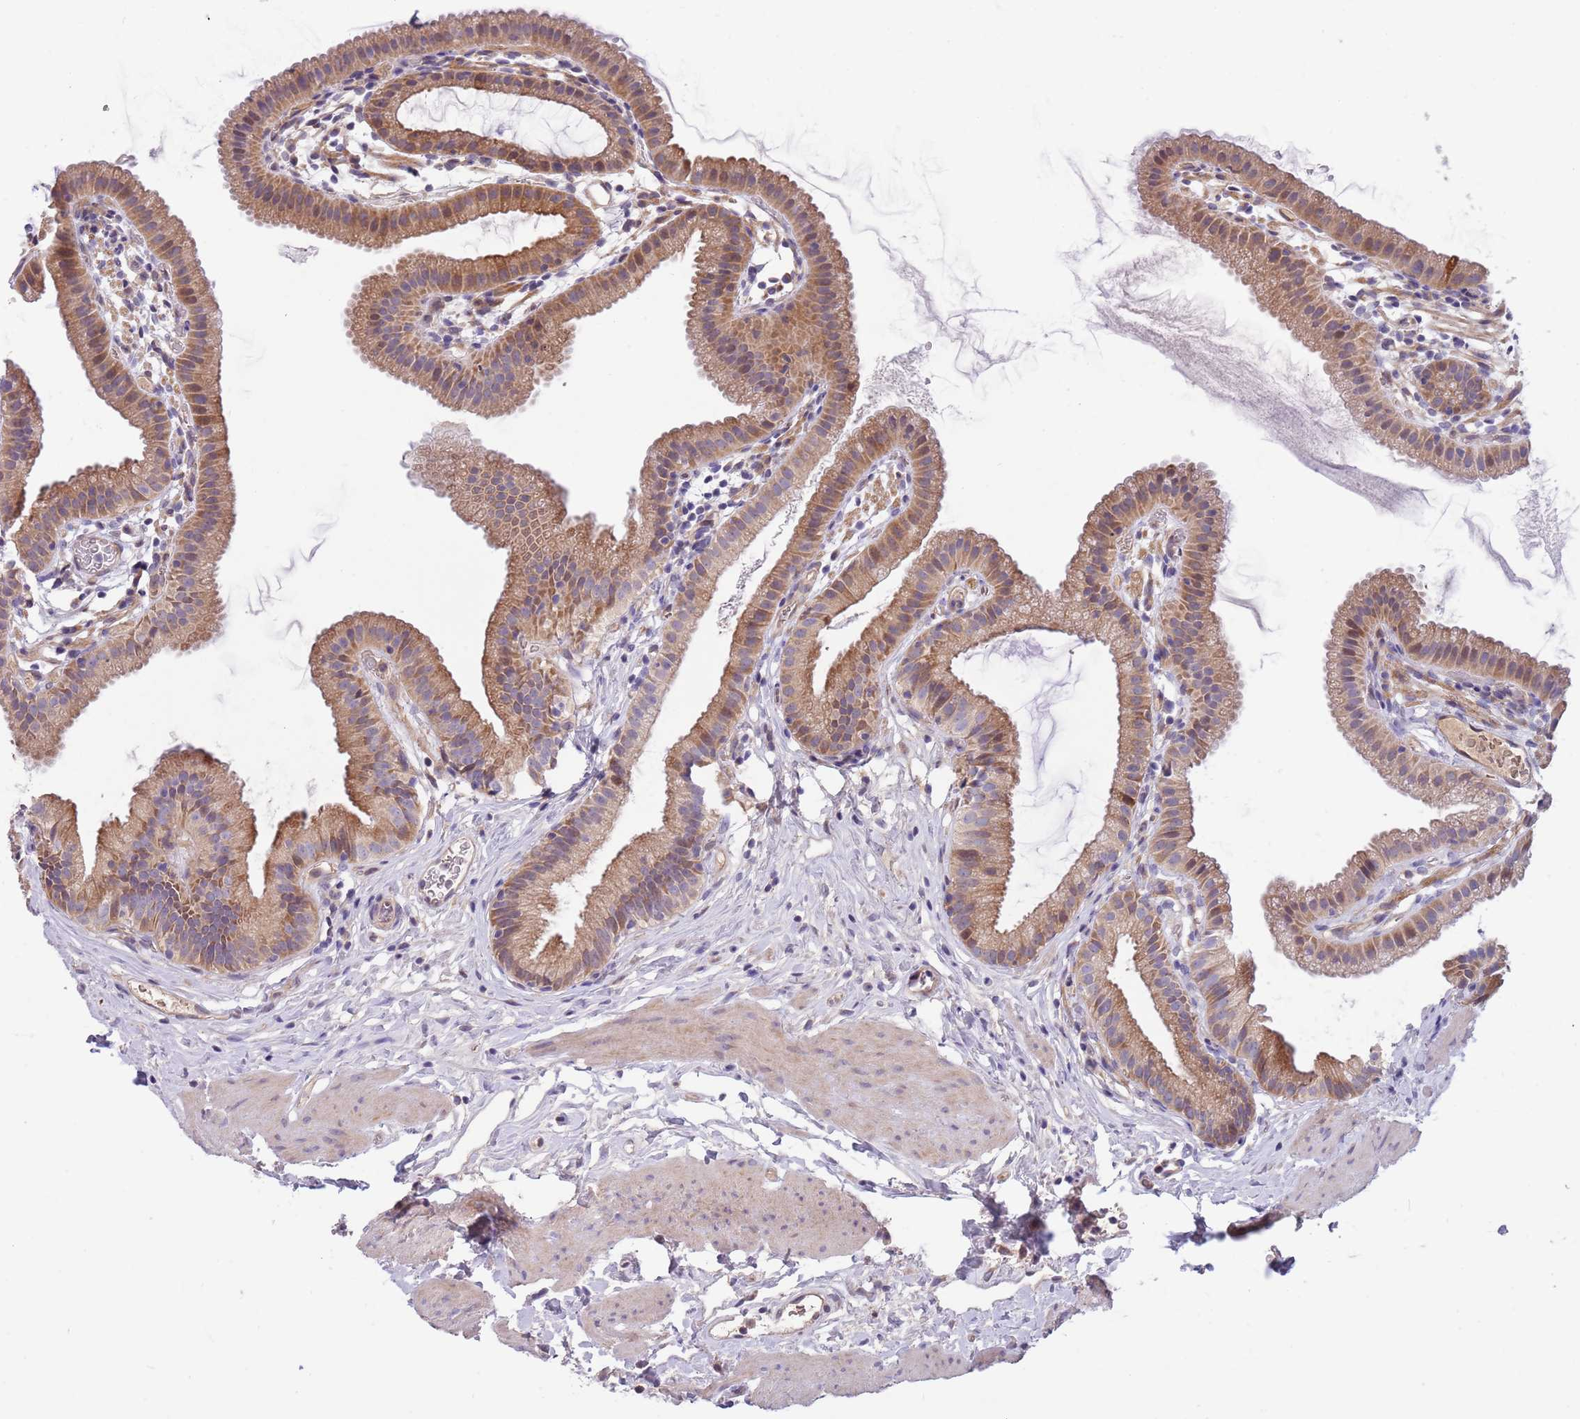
{"staining": {"intensity": "moderate", "quantity": ">75%", "location": "cytoplasmic/membranous"}, "tissue": "gallbladder", "cell_type": "Glandular cells", "image_type": "normal", "snomed": [{"axis": "morphology", "description": "Normal tissue, NOS"}, {"axis": "topography", "description": "Gallbladder"}], "caption": "A medium amount of moderate cytoplasmic/membranous staining is present in approximately >75% of glandular cells in benign gallbladder.", "gene": "CABYR", "patient": {"sex": "female", "age": 46}}